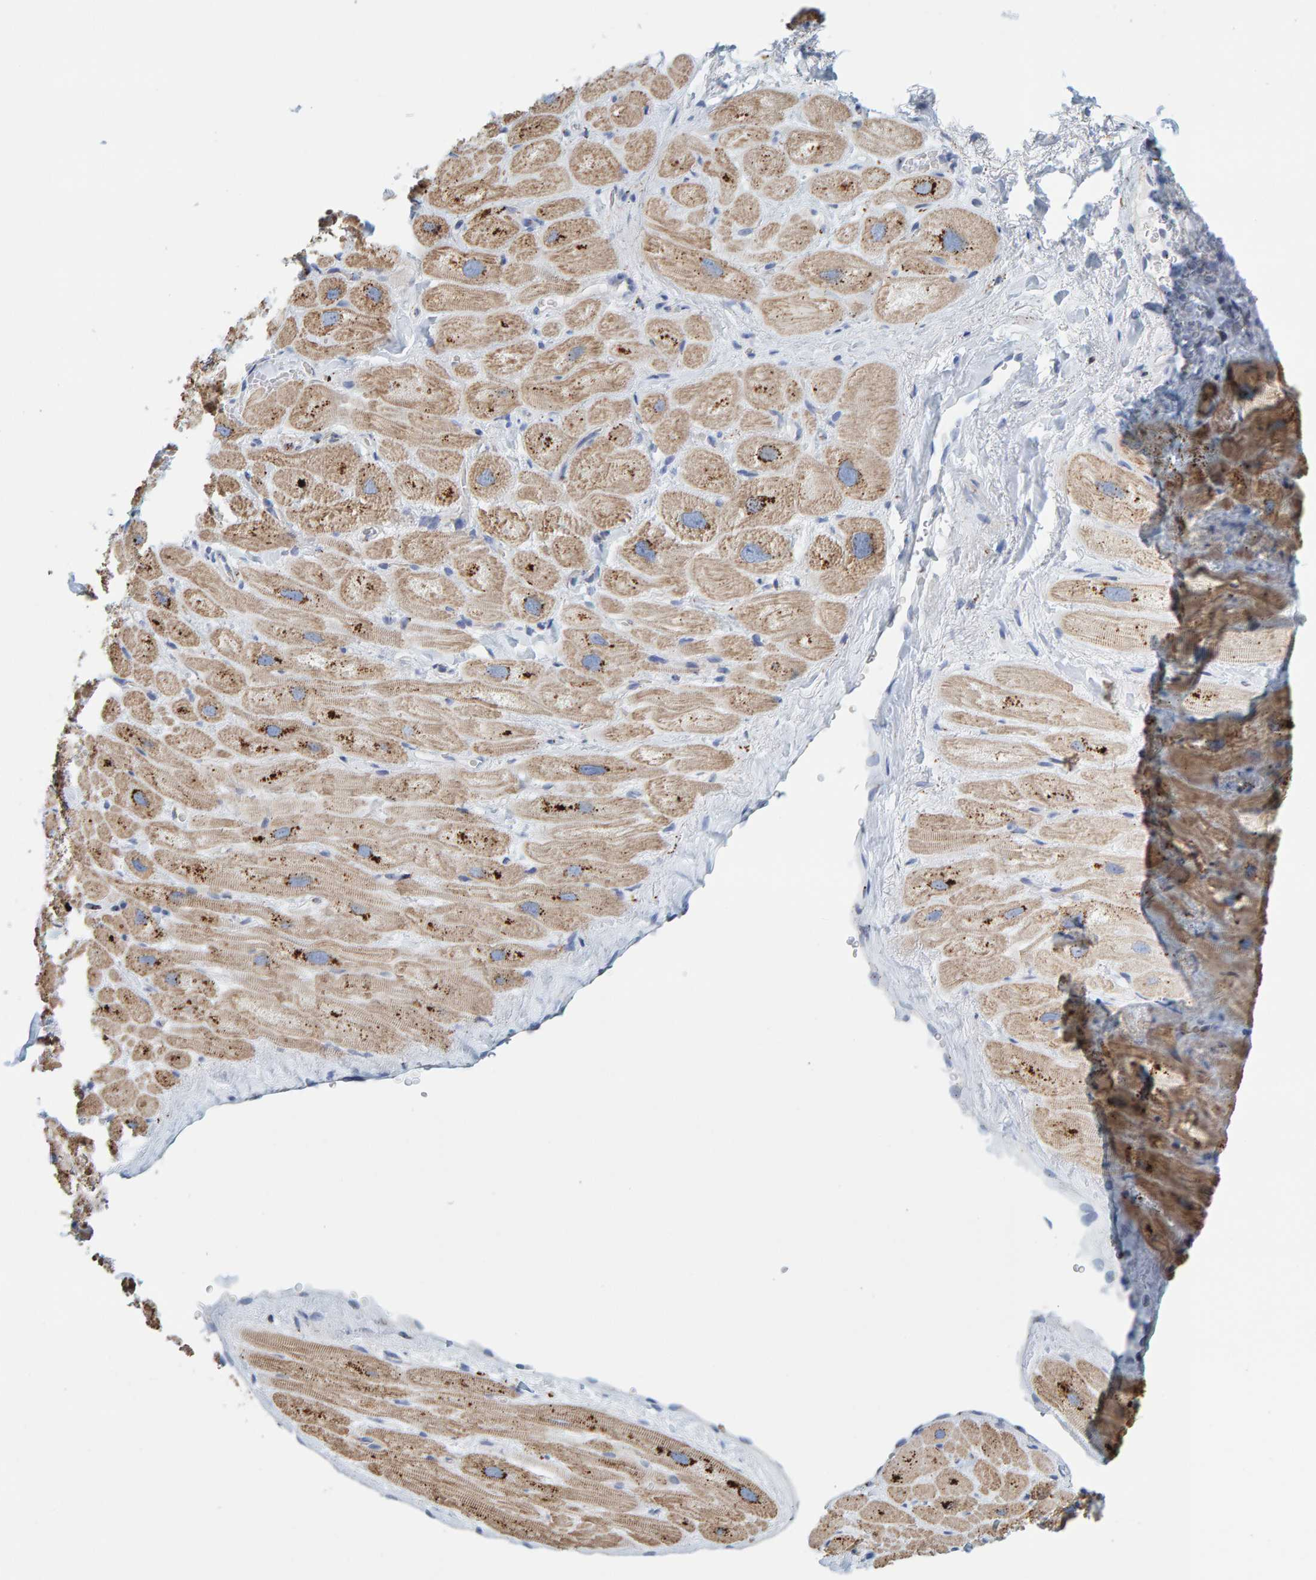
{"staining": {"intensity": "moderate", "quantity": ">75%", "location": "cytoplasmic/membranous"}, "tissue": "heart muscle", "cell_type": "Cardiomyocytes", "image_type": "normal", "snomed": [{"axis": "morphology", "description": "Normal tissue, NOS"}, {"axis": "topography", "description": "Heart"}], "caption": "This photomicrograph displays benign heart muscle stained with IHC to label a protein in brown. The cytoplasmic/membranous of cardiomyocytes show moderate positivity for the protein. Nuclei are counter-stained blue.", "gene": "BIN3", "patient": {"sex": "male", "age": 49}}